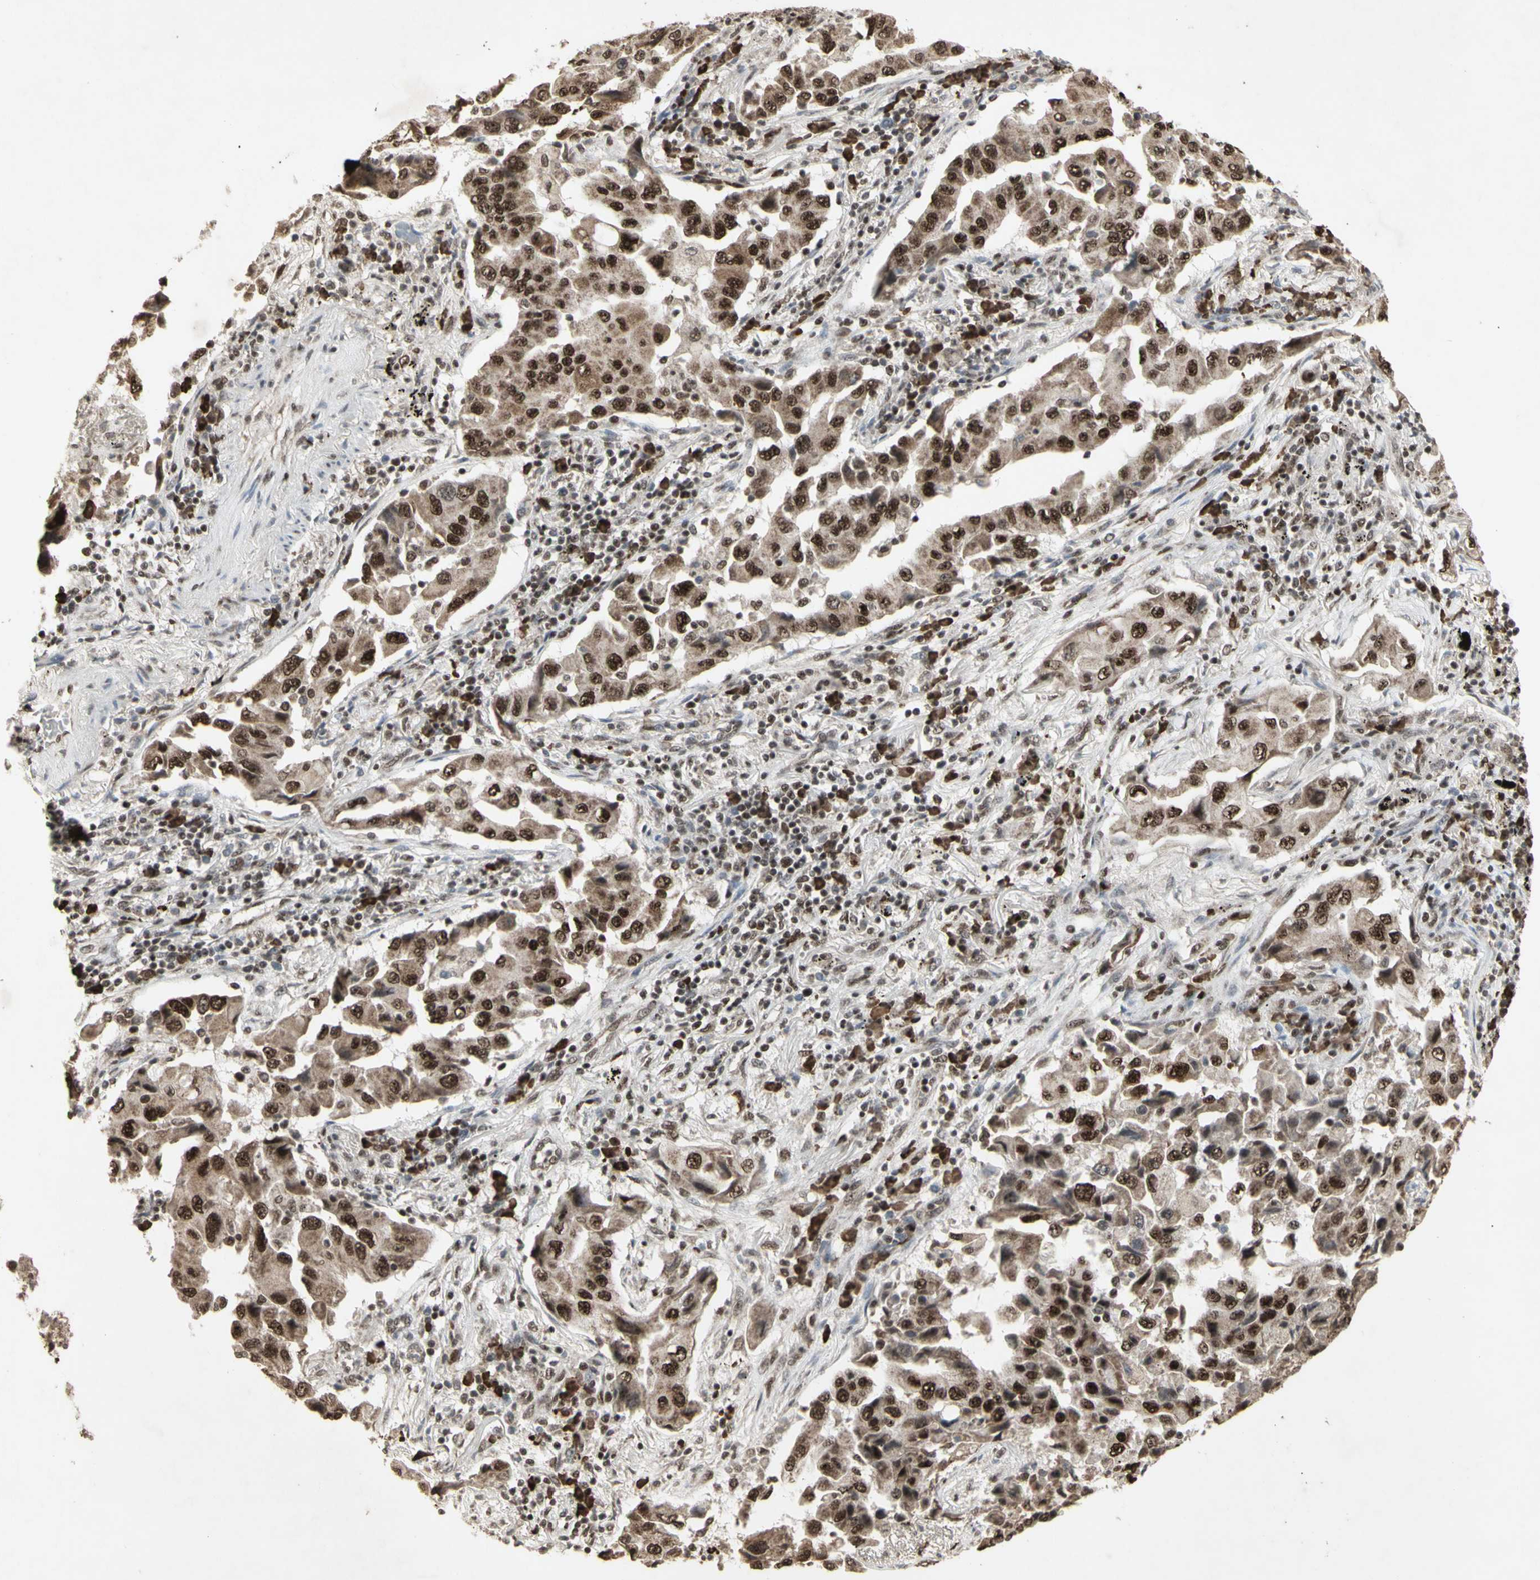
{"staining": {"intensity": "strong", "quantity": ">75%", "location": "cytoplasmic/membranous,nuclear"}, "tissue": "lung cancer", "cell_type": "Tumor cells", "image_type": "cancer", "snomed": [{"axis": "morphology", "description": "Adenocarcinoma, NOS"}, {"axis": "topography", "description": "Lung"}], "caption": "Human lung cancer stained for a protein (brown) displays strong cytoplasmic/membranous and nuclear positive positivity in approximately >75% of tumor cells.", "gene": "CCNT1", "patient": {"sex": "female", "age": 65}}